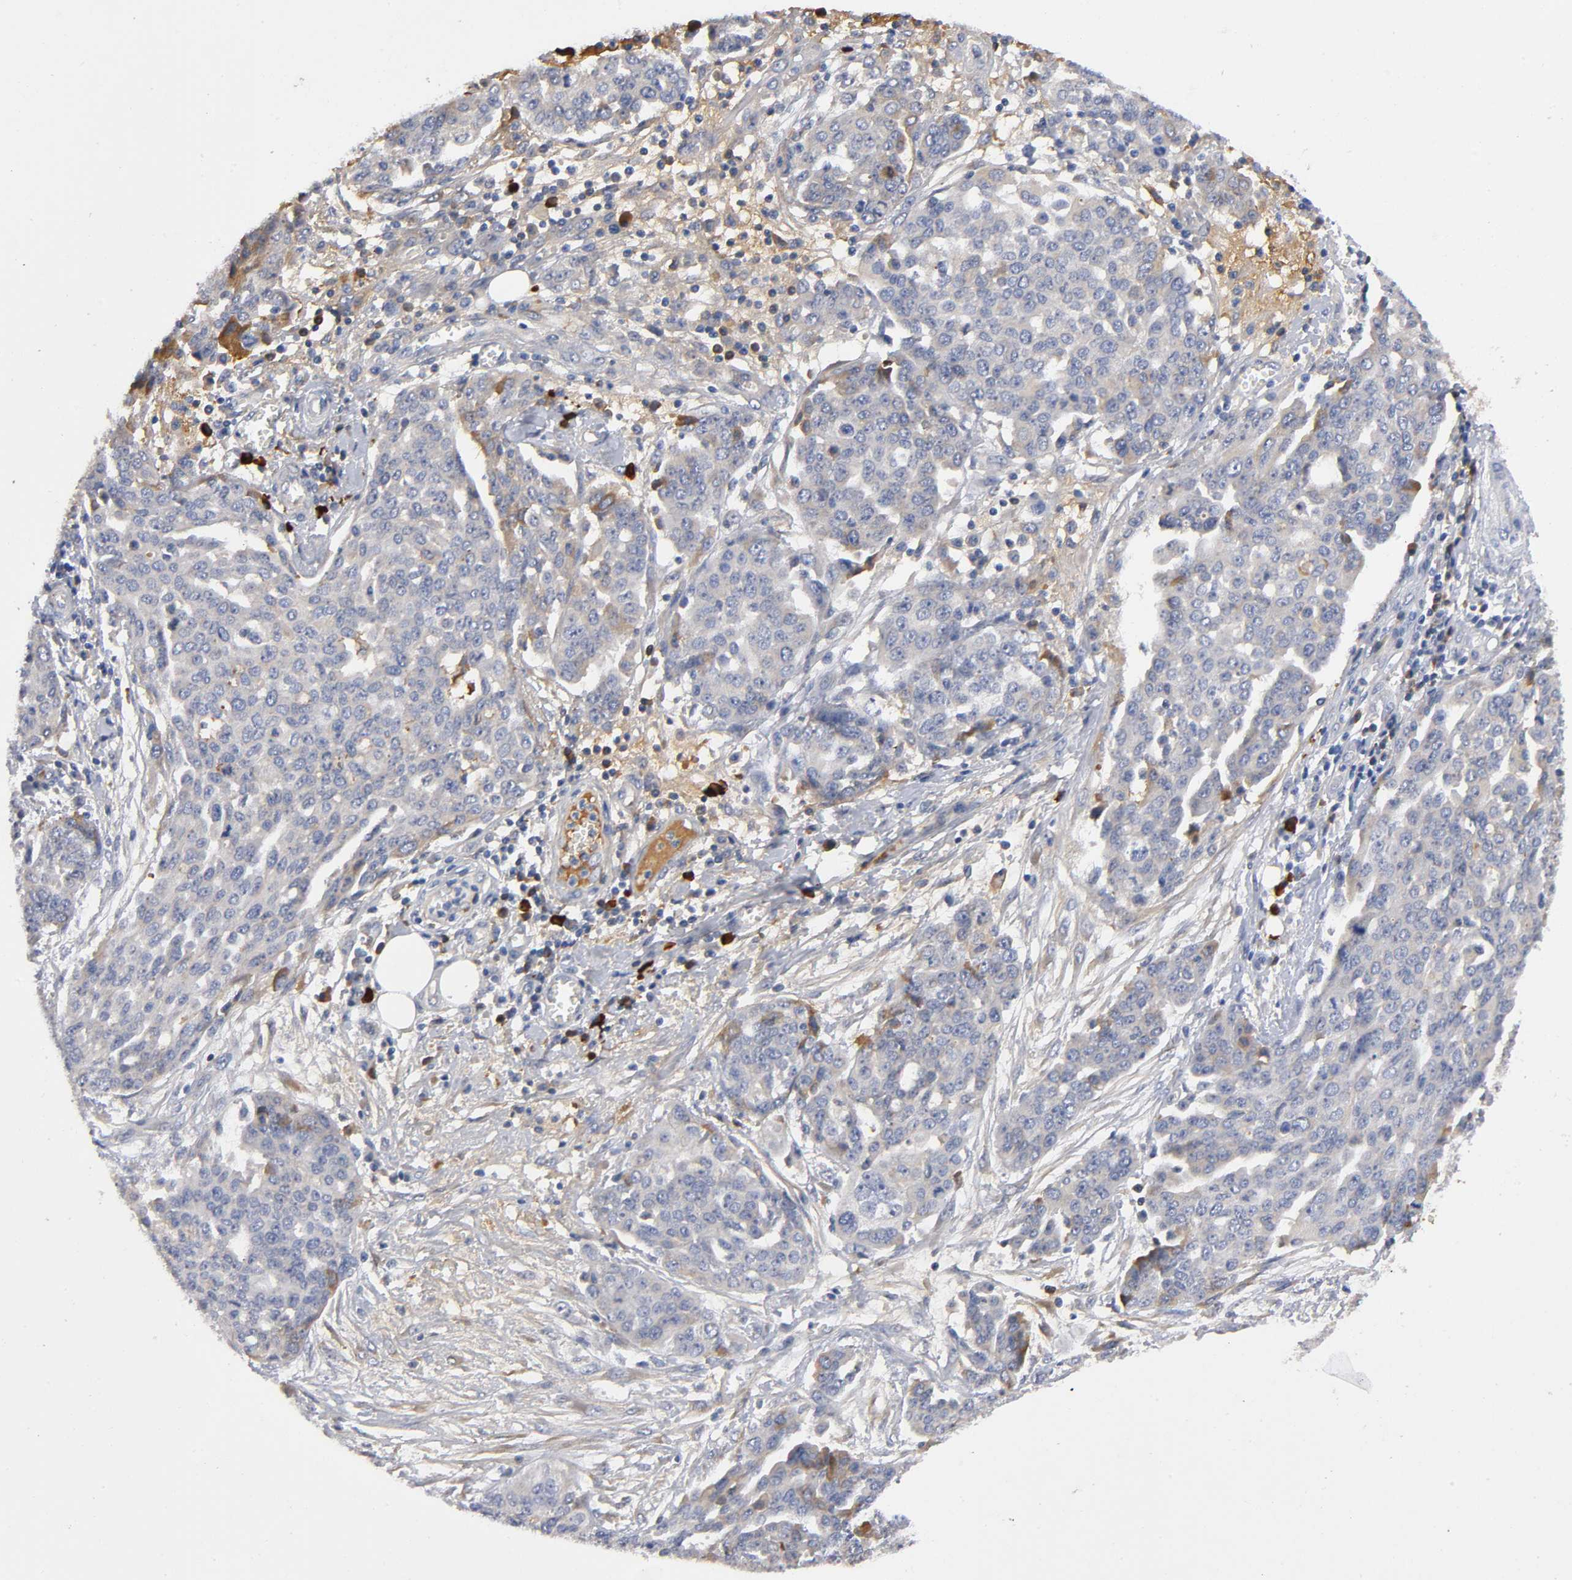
{"staining": {"intensity": "weak", "quantity": "25%-75%", "location": "cytoplasmic/membranous"}, "tissue": "ovarian cancer", "cell_type": "Tumor cells", "image_type": "cancer", "snomed": [{"axis": "morphology", "description": "Cystadenocarcinoma, serous, NOS"}, {"axis": "topography", "description": "Soft tissue"}, {"axis": "topography", "description": "Ovary"}], "caption": "Protein analysis of ovarian cancer tissue displays weak cytoplasmic/membranous positivity in approximately 25%-75% of tumor cells.", "gene": "NOVA1", "patient": {"sex": "female", "age": 57}}